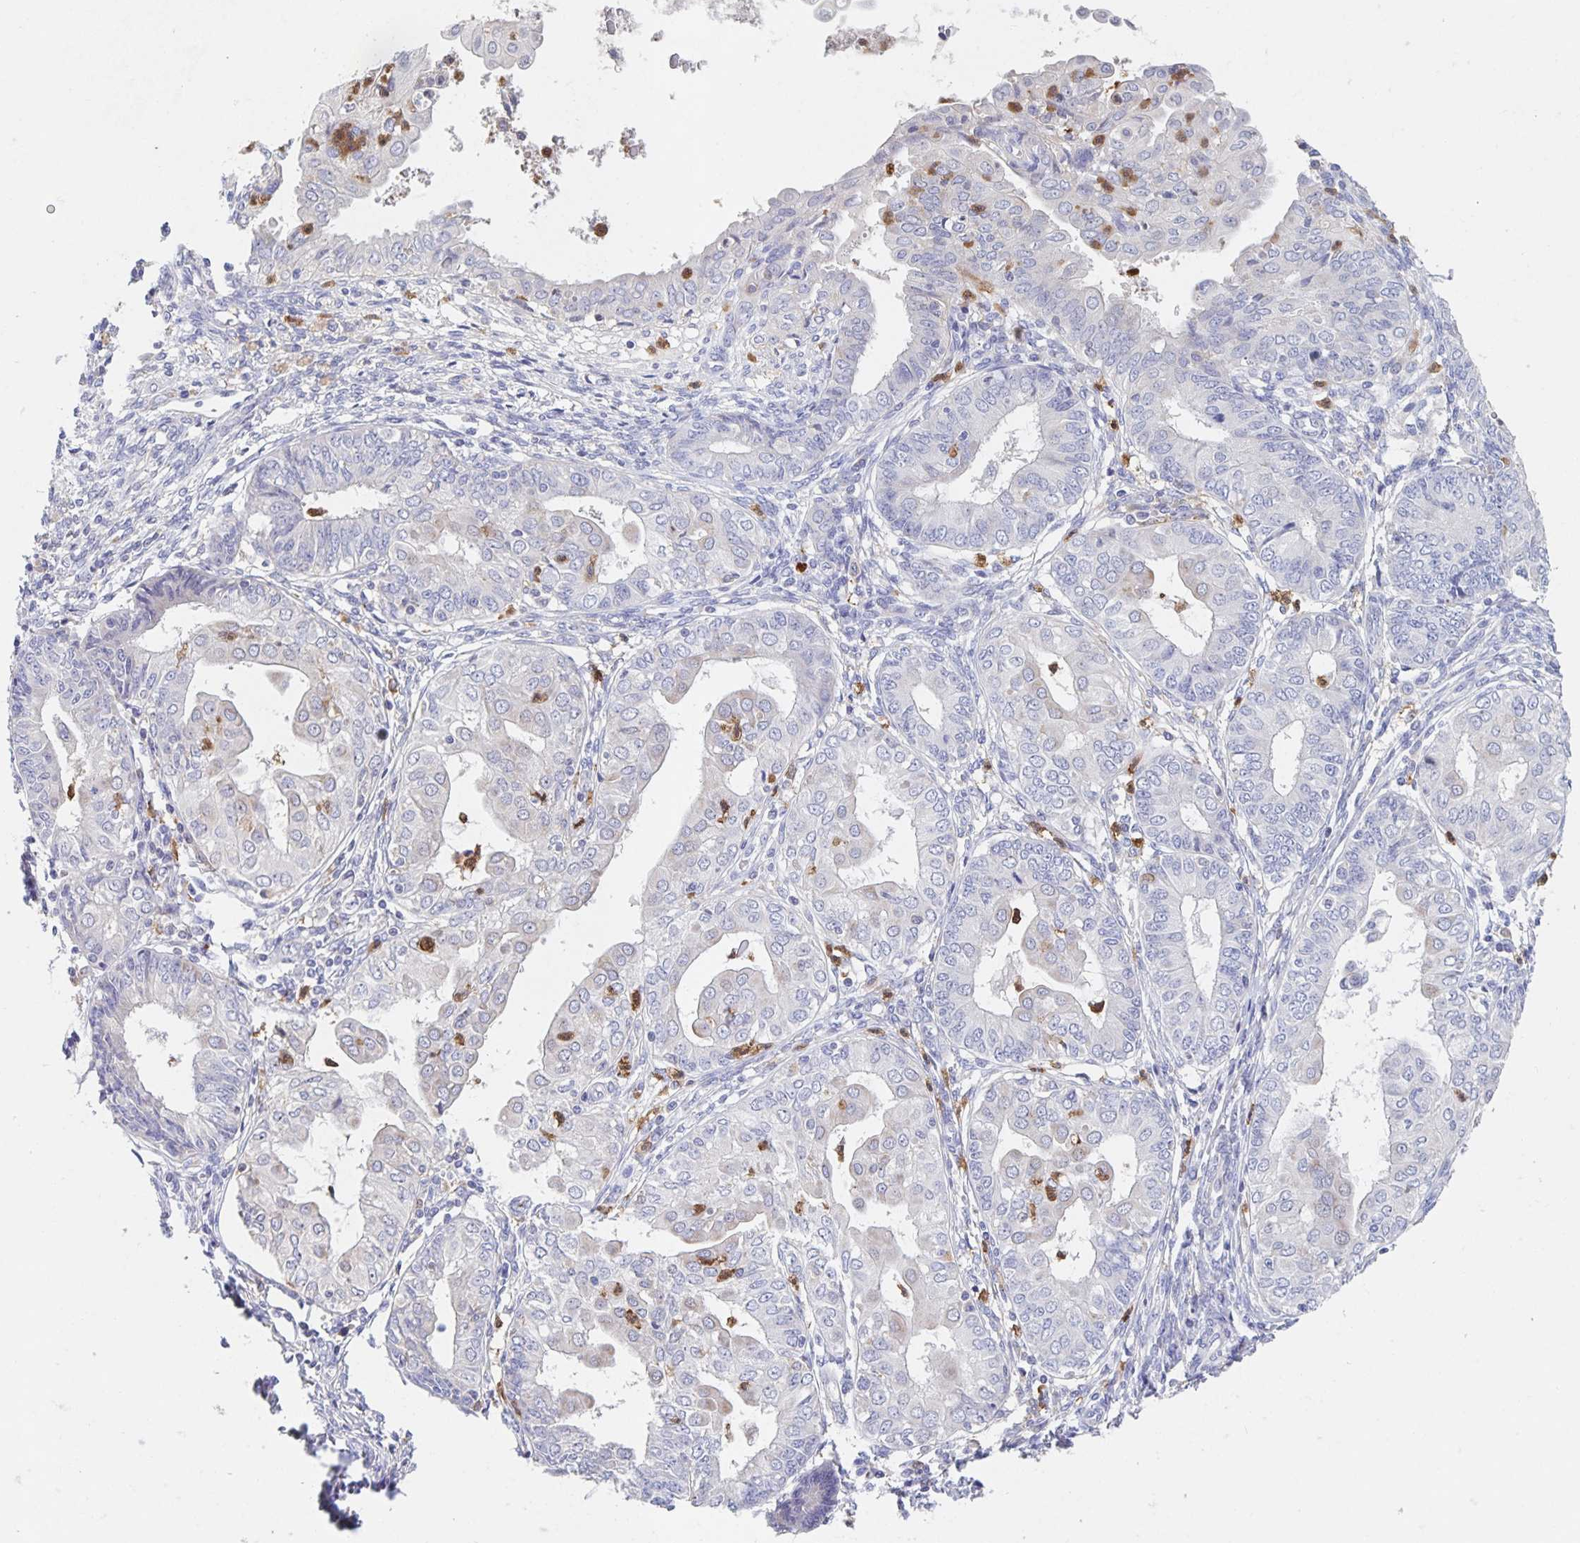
{"staining": {"intensity": "negative", "quantity": "none", "location": "none"}, "tissue": "endometrial cancer", "cell_type": "Tumor cells", "image_type": "cancer", "snomed": [{"axis": "morphology", "description": "Adenocarcinoma, NOS"}, {"axis": "topography", "description": "Endometrium"}], "caption": "A micrograph of human adenocarcinoma (endometrial) is negative for staining in tumor cells.", "gene": "CDC42BPG", "patient": {"sex": "female", "age": 68}}